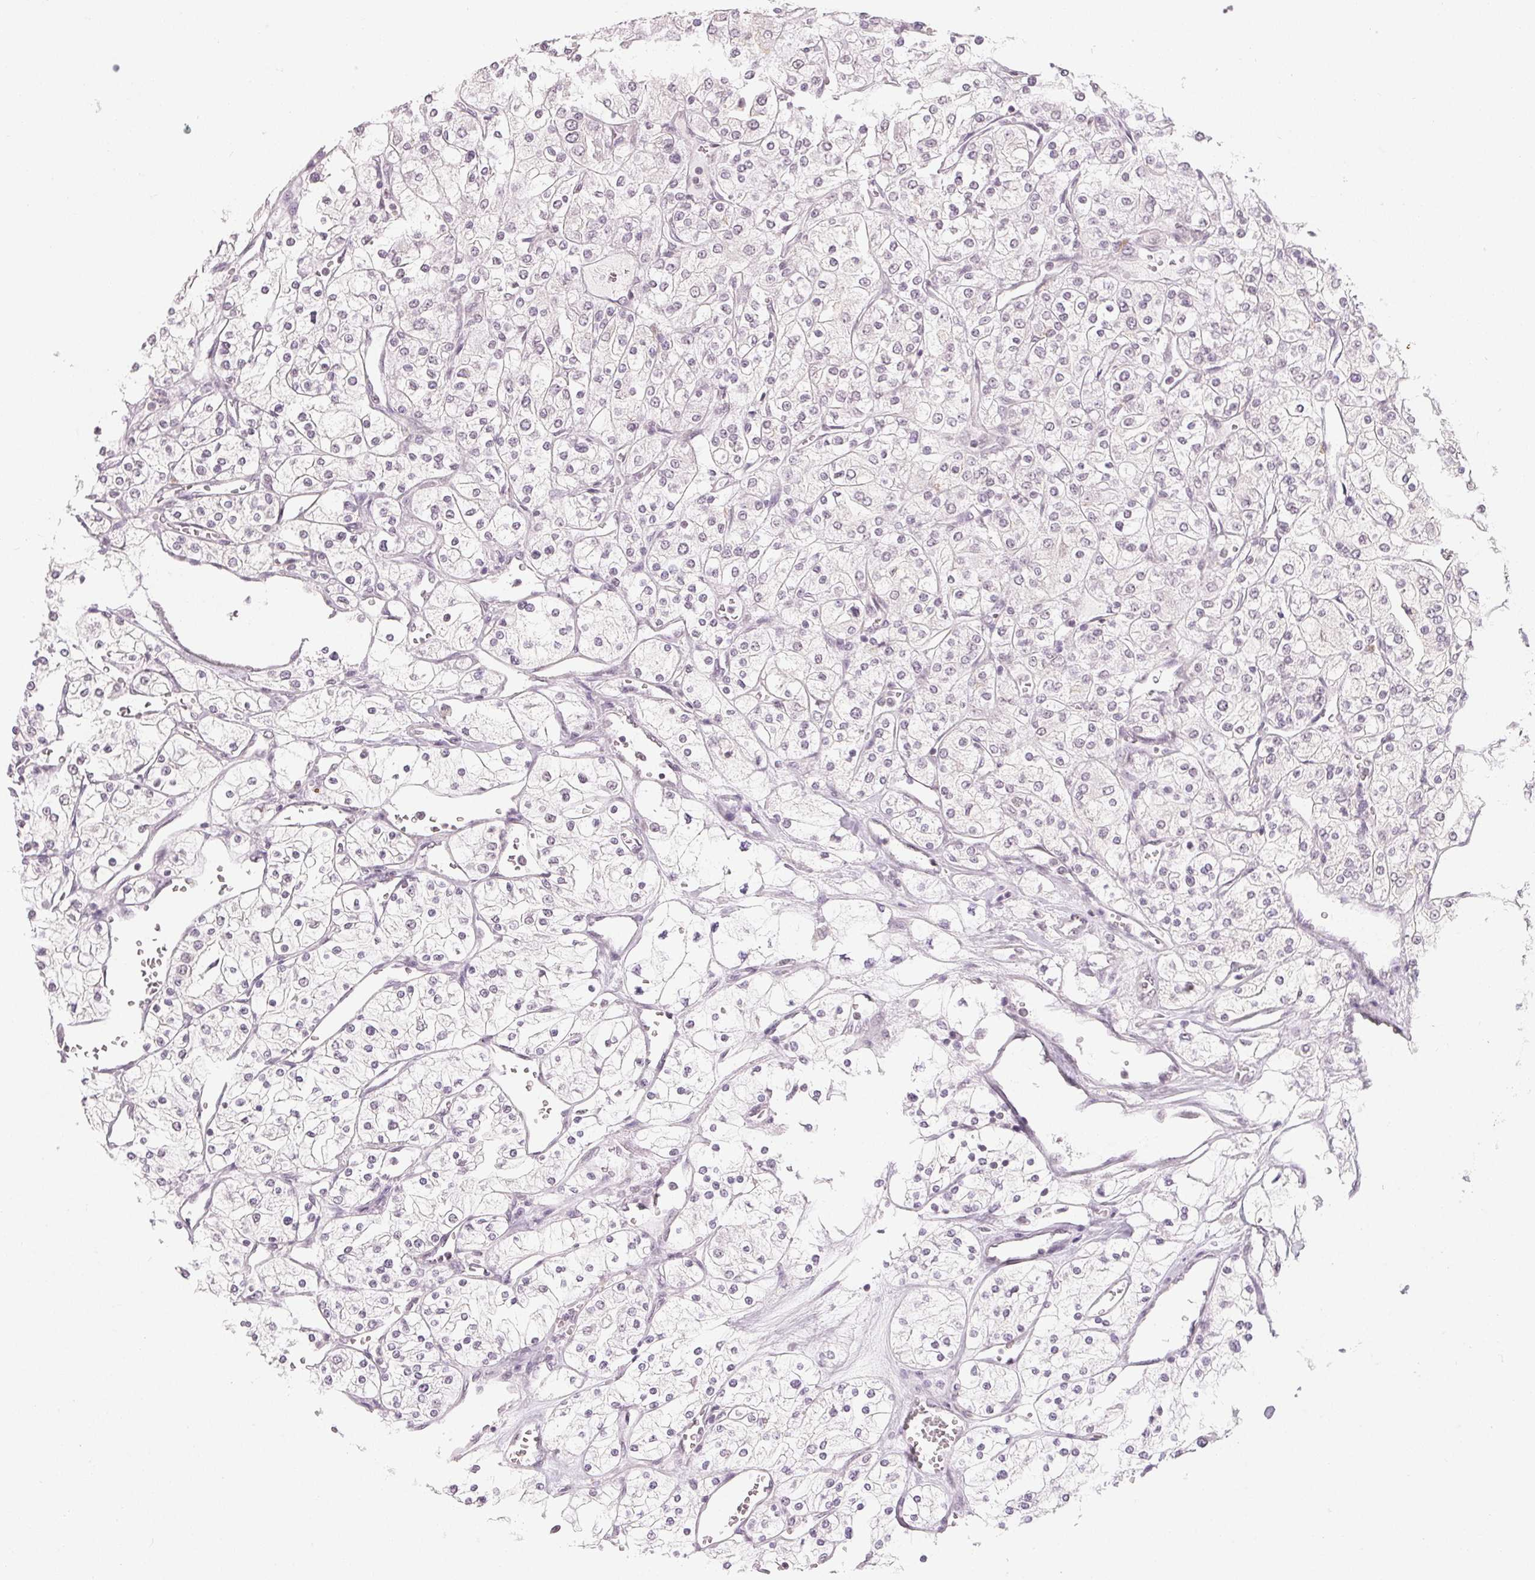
{"staining": {"intensity": "negative", "quantity": "none", "location": "none"}, "tissue": "renal cancer", "cell_type": "Tumor cells", "image_type": "cancer", "snomed": [{"axis": "morphology", "description": "Adenocarcinoma, NOS"}, {"axis": "topography", "description": "Kidney"}], "caption": "A histopathology image of human renal adenocarcinoma is negative for staining in tumor cells.", "gene": "NXF3", "patient": {"sex": "male", "age": 80}}